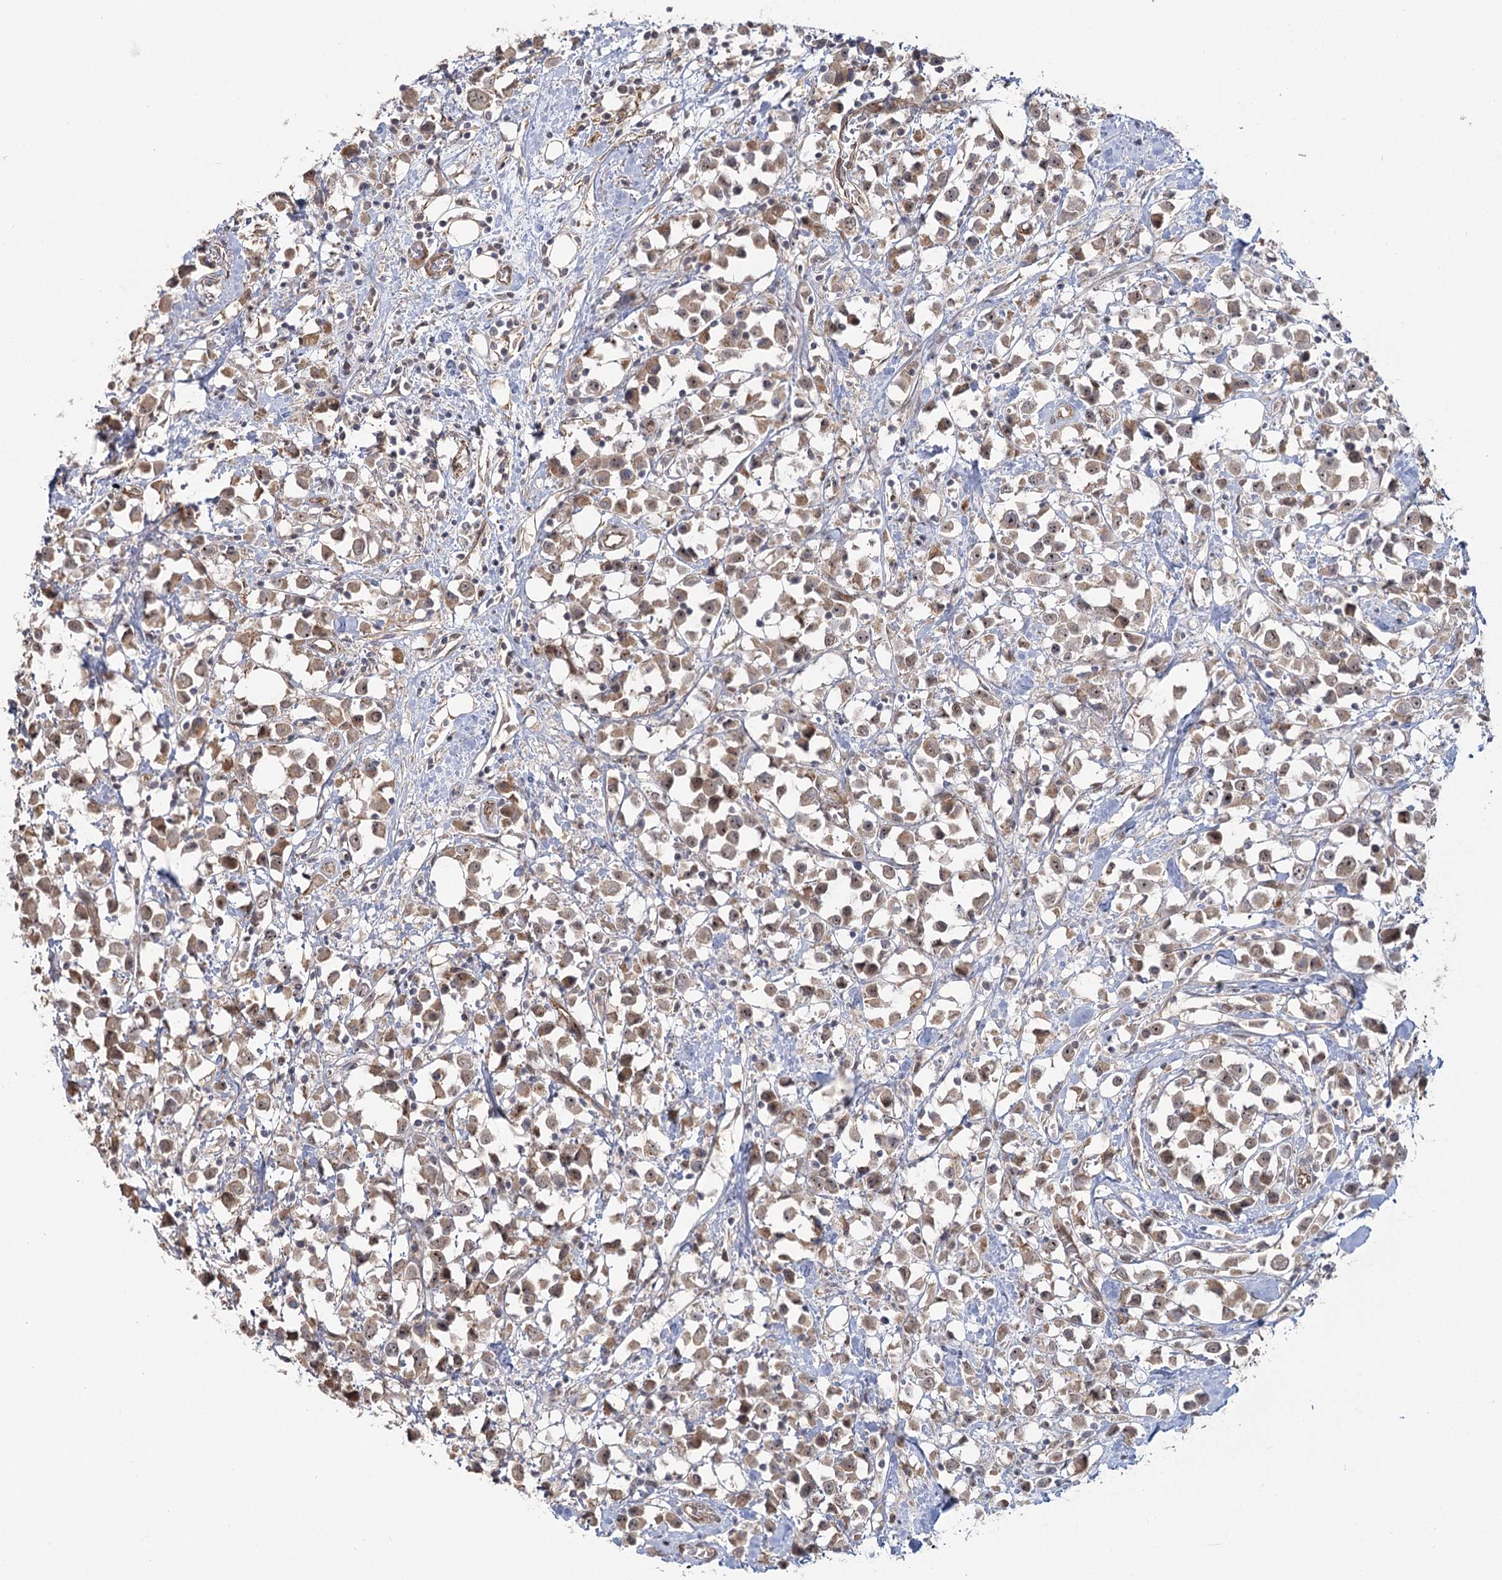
{"staining": {"intensity": "weak", "quantity": ">75%", "location": "cytoplasmic/membranous"}, "tissue": "breast cancer", "cell_type": "Tumor cells", "image_type": "cancer", "snomed": [{"axis": "morphology", "description": "Duct carcinoma"}, {"axis": "topography", "description": "Breast"}], "caption": "DAB immunohistochemical staining of human breast cancer reveals weak cytoplasmic/membranous protein expression in approximately >75% of tumor cells. The protein is shown in brown color, while the nuclei are stained blue.", "gene": "RPP14", "patient": {"sex": "female", "age": 61}}